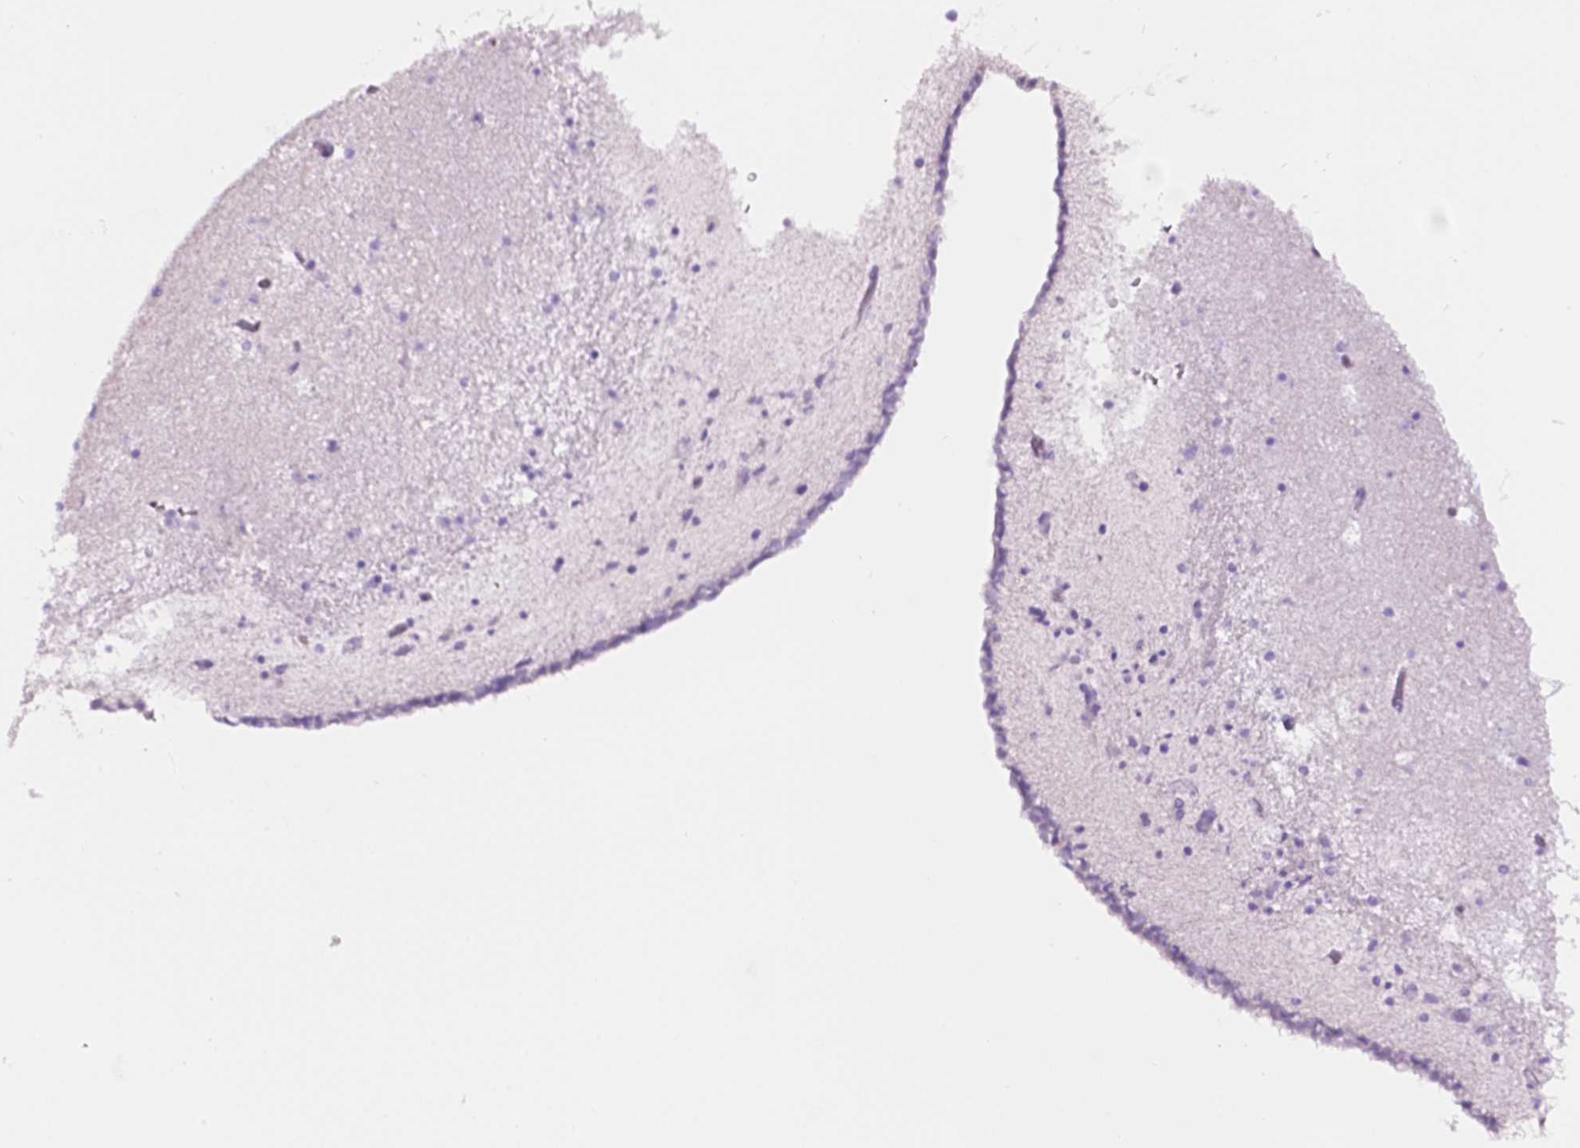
{"staining": {"intensity": "negative", "quantity": "none", "location": "none"}, "tissue": "caudate", "cell_type": "Glial cells", "image_type": "normal", "snomed": [{"axis": "morphology", "description": "Normal tissue, NOS"}, {"axis": "topography", "description": "Lateral ventricle wall"}], "caption": "Protein analysis of normal caudate displays no significant positivity in glial cells. Nuclei are stained in blue.", "gene": "LELP1", "patient": {"sex": "female", "age": 42}}